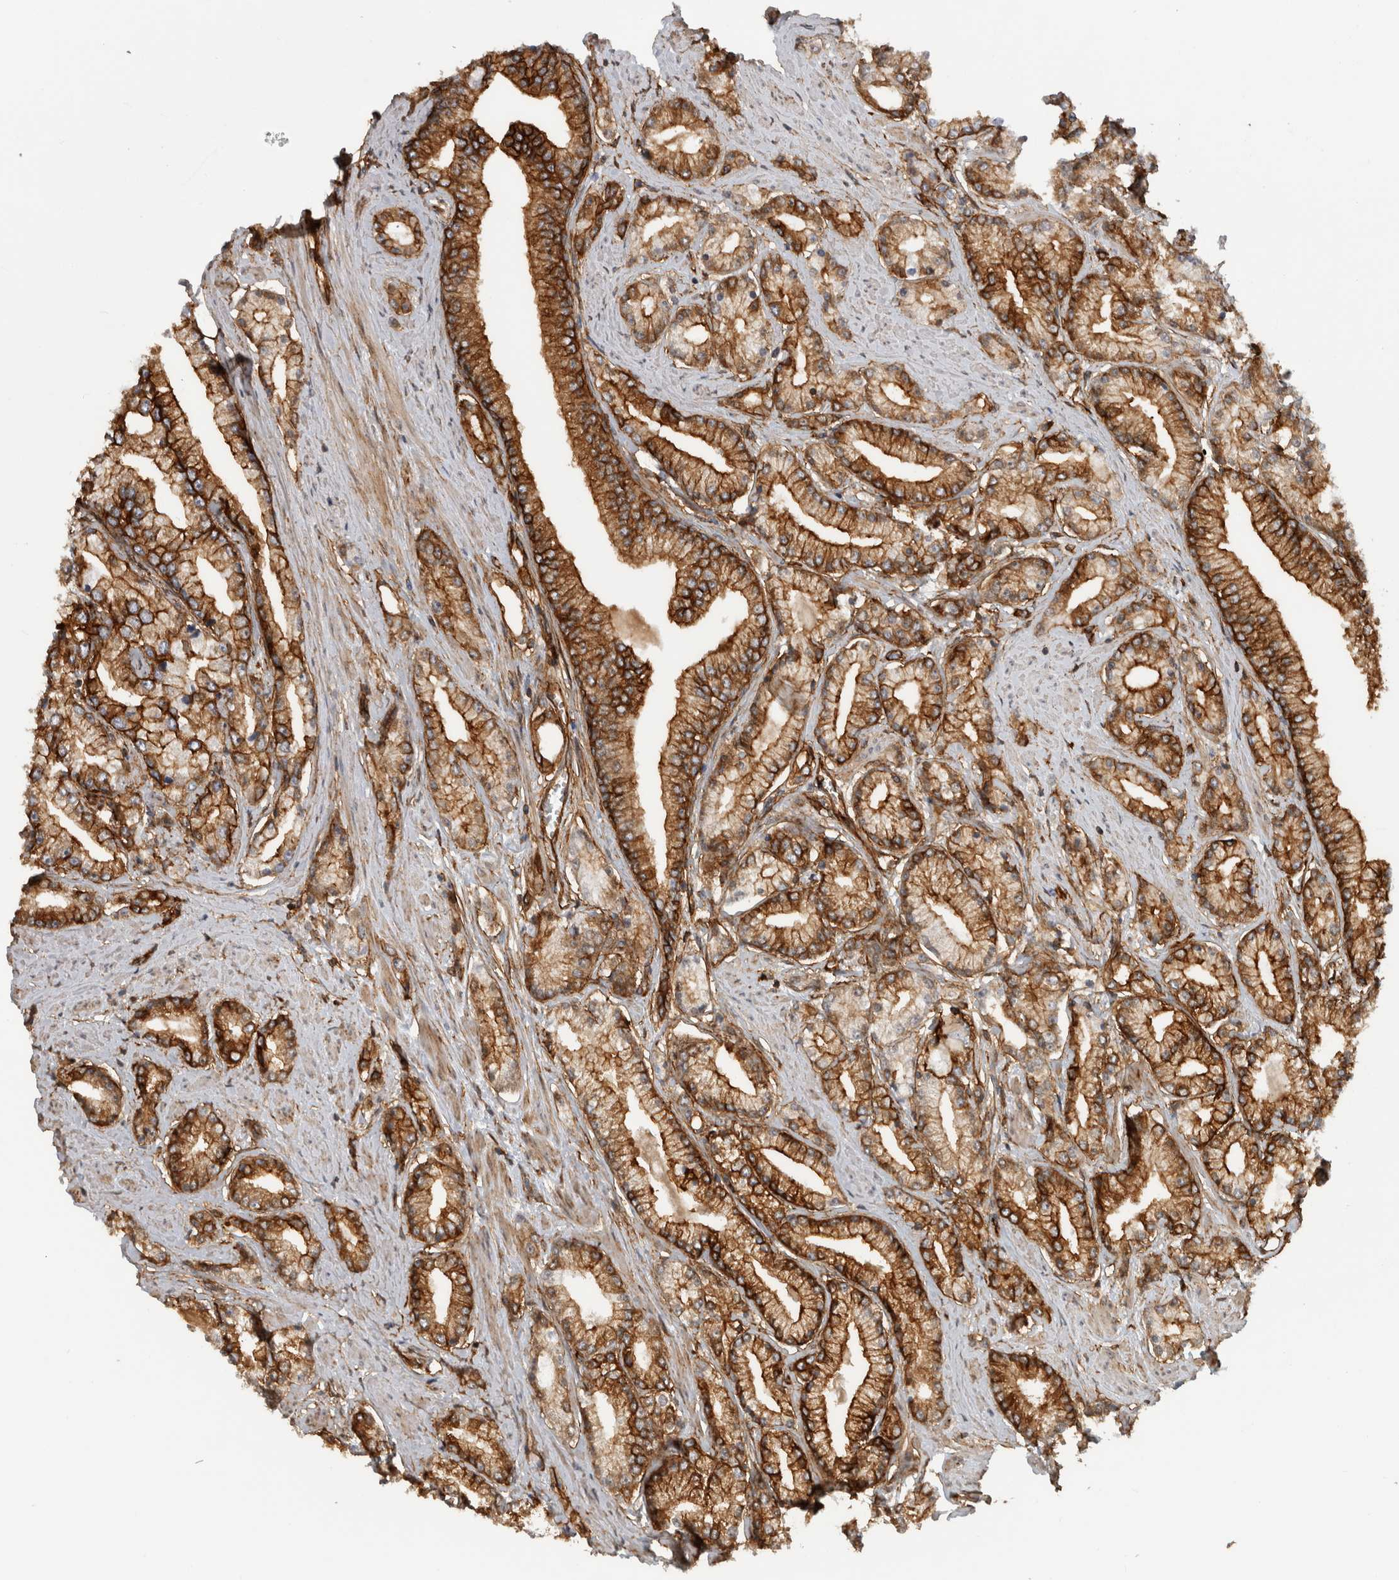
{"staining": {"intensity": "strong", "quantity": ">75%", "location": "cytoplasmic/membranous"}, "tissue": "prostate cancer", "cell_type": "Tumor cells", "image_type": "cancer", "snomed": [{"axis": "morphology", "description": "Adenocarcinoma, Low grade"}, {"axis": "topography", "description": "Prostate"}], "caption": "About >75% of tumor cells in prostate low-grade adenocarcinoma reveal strong cytoplasmic/membranous protein expression as visualized by brown immunohistochemical staining.", "gene": "AHNAK", "patient": {"sex": "male", "age": 62}}